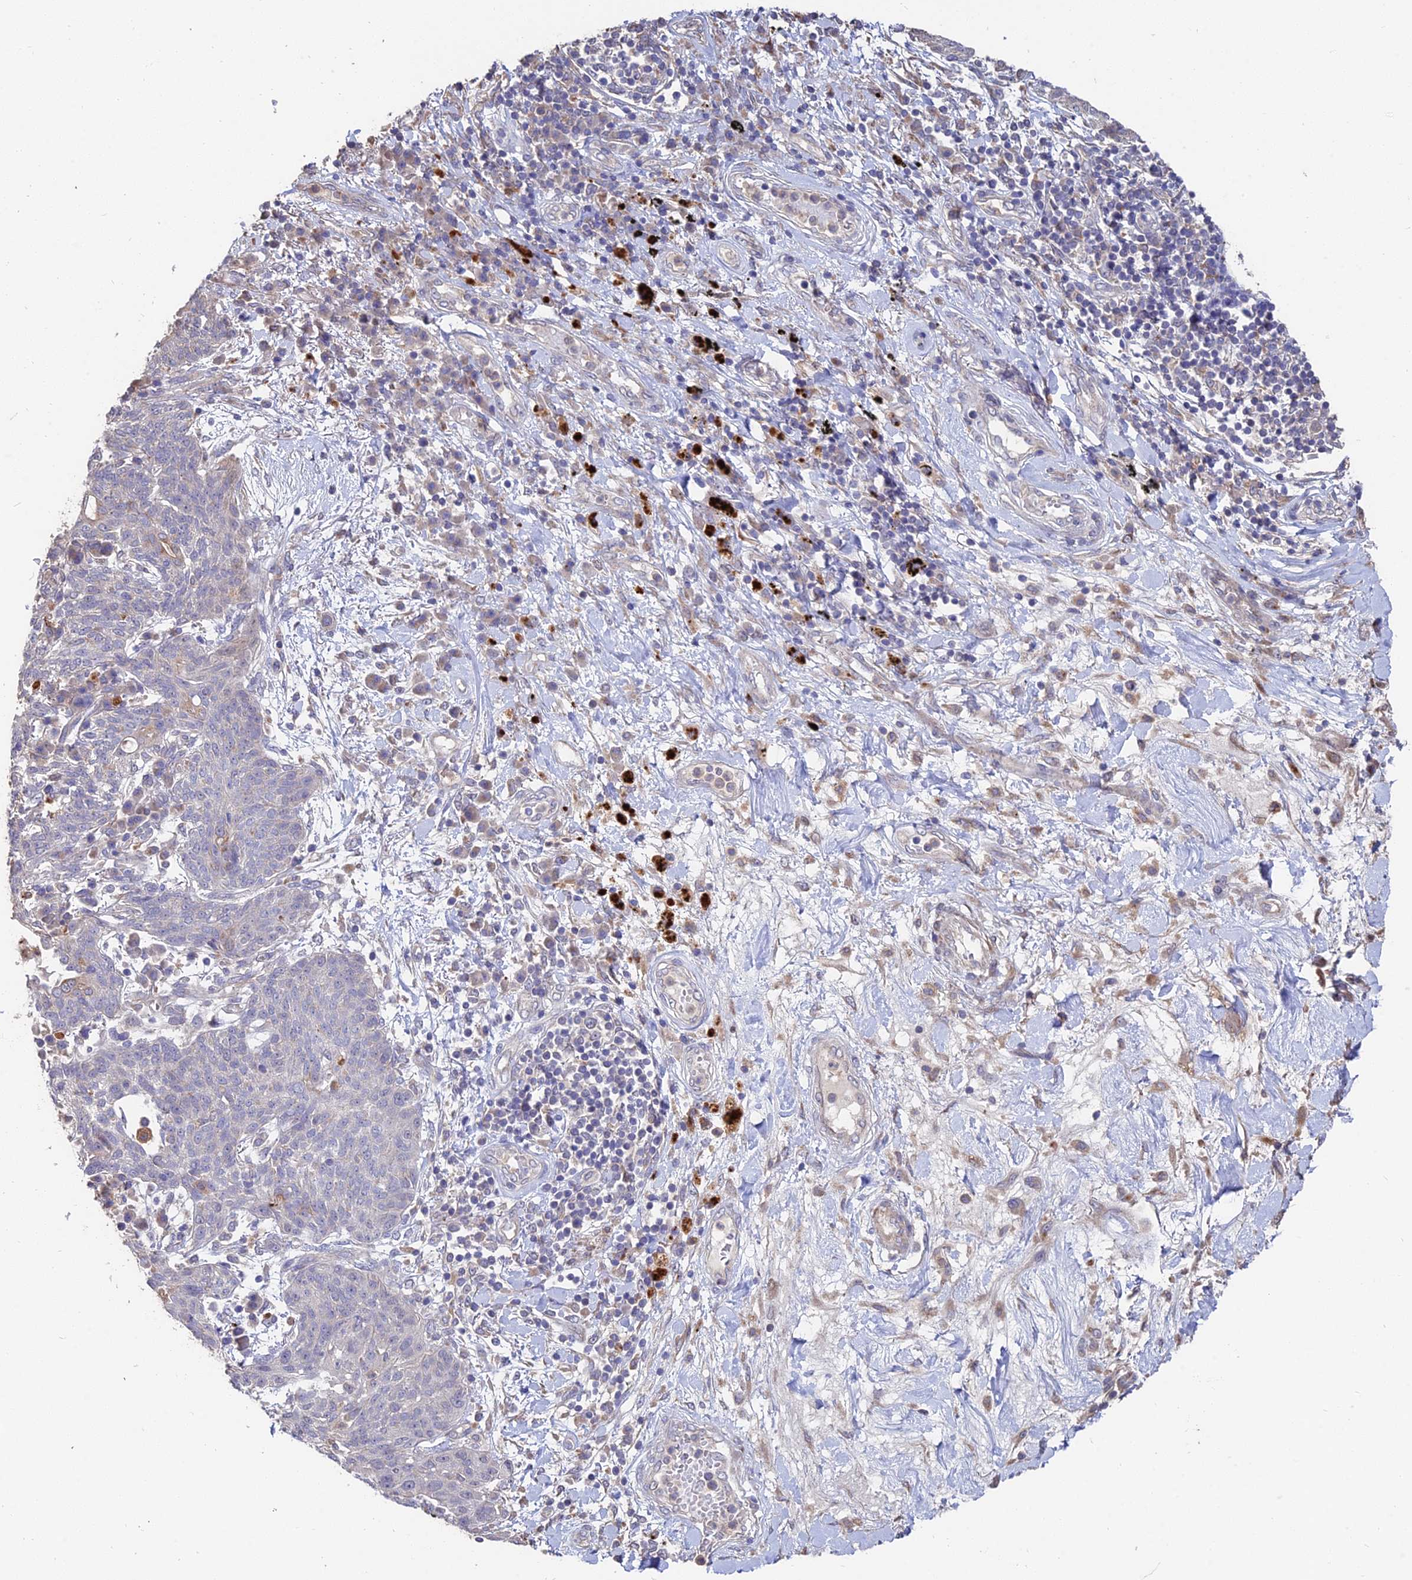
{"staining": {"intensity": "negative", "quantity": "none", "location": "none"}, "tissue": "lung cancer", "cell_type": "Tumor cells", "image_type": "cancer", "snomed": [{"axis": "morphology", "description": "Squamous cell carcinoma, NOS"}, {"axis": "topography", "description": "Lung"}], "caption": "Lung cancer stained for a protein using IHC demonstrates no positivity tumor cells.", "gene": "ACTR5", "patient": {"sex": "female", "age": 70}}